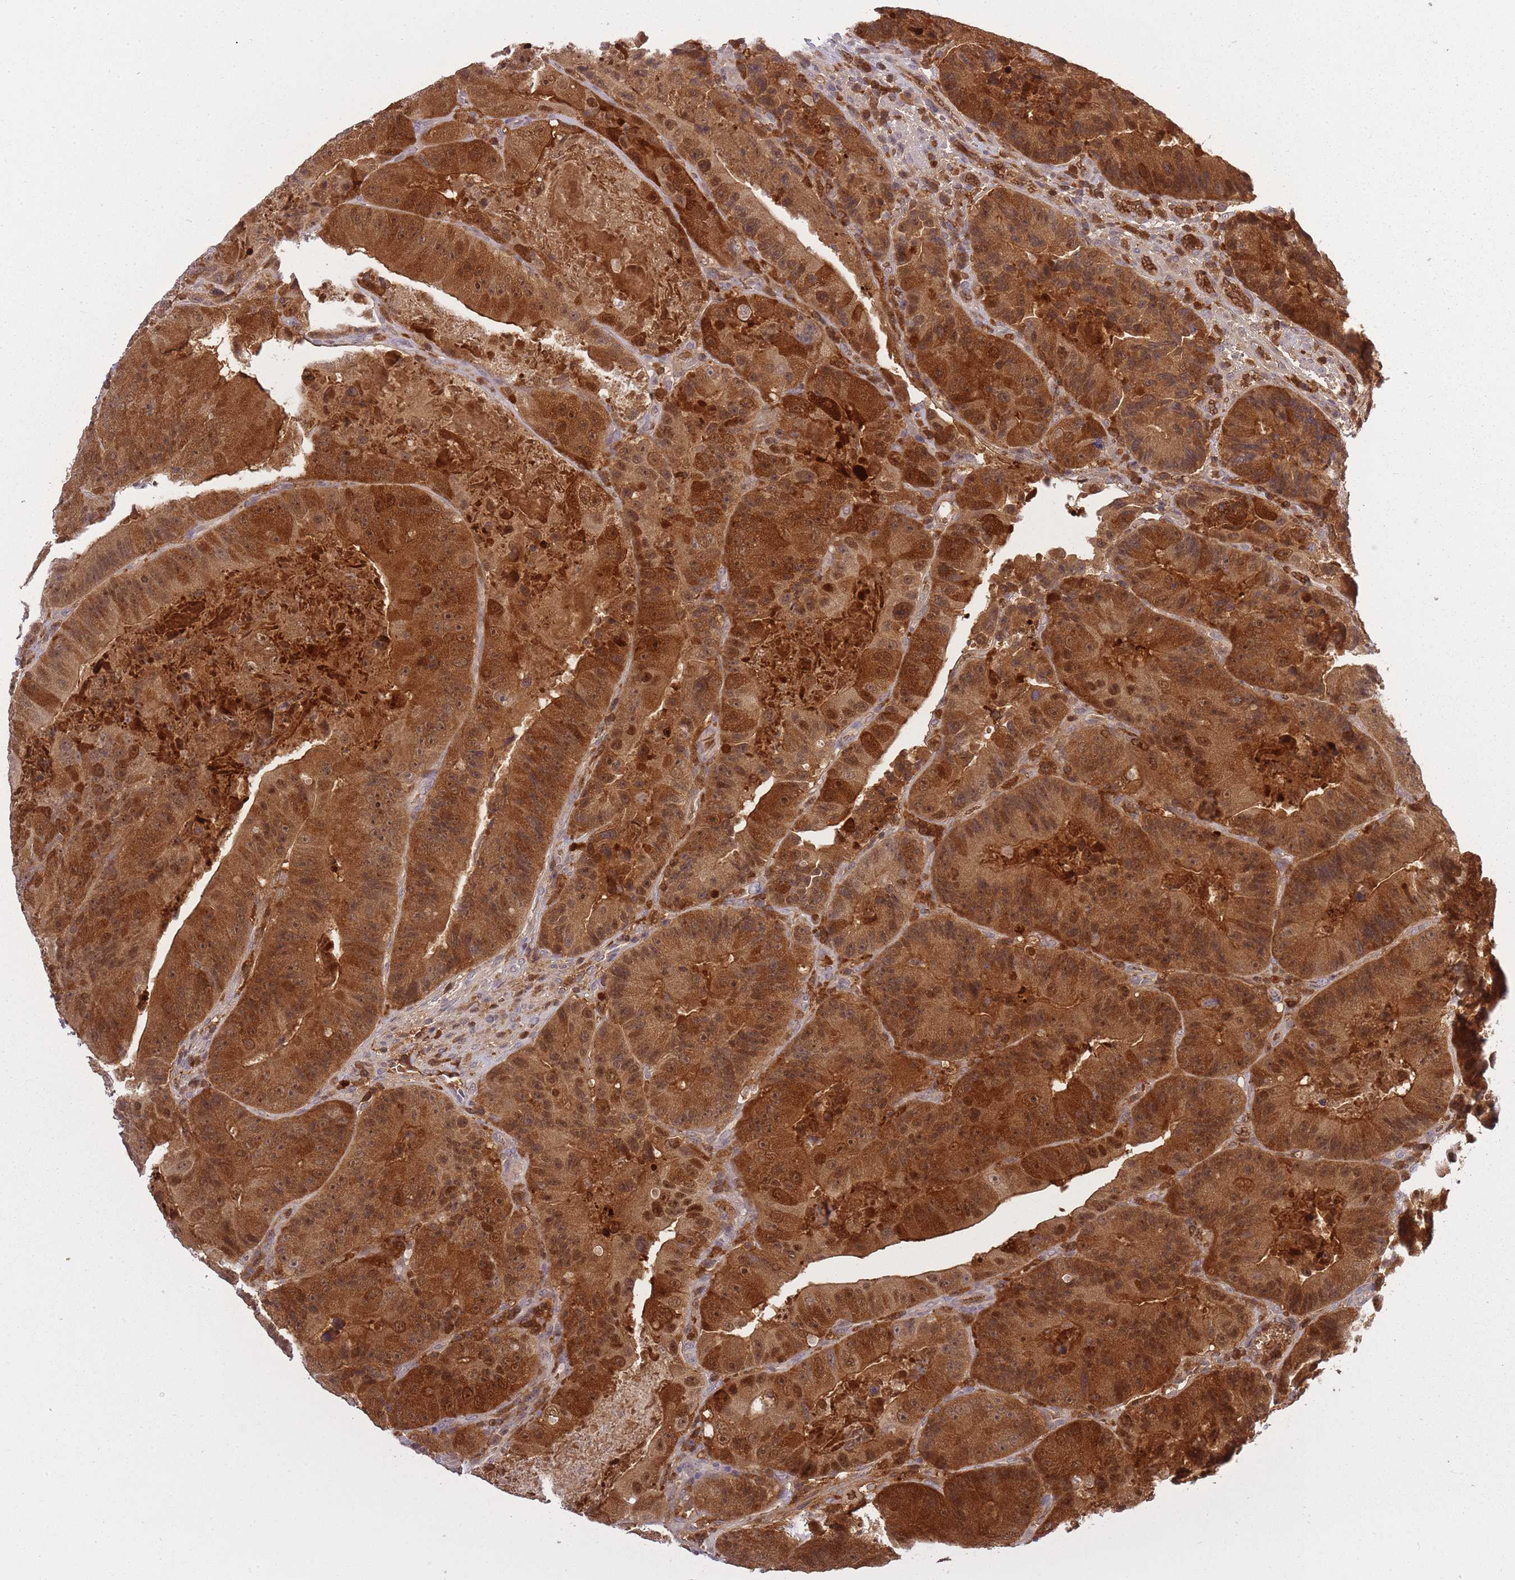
{"staining": {"intensity": "strong", "quantity": ">75%", "location": "cytoplasmic/membranous,nuclear"}, "tissue": "colorectal cancer", "cell_type": "Tumor cells", "image_type": "cancer", "snomed": [{"axis": "morphology", "description": "Adenocarcinoma, NOS"}, {"axis": "topography", "description": "Colon"}], "caption": "This micrograph shows immunohistochemistry (IHC) staining of colorectal cancer (adenocarcinoma), with high strong cytoplasmic/membranous and nuclear positivity in about >75% of tumor cells.", "gene": "CXorf38", "patient": {"sex": "female", "age": 86}}